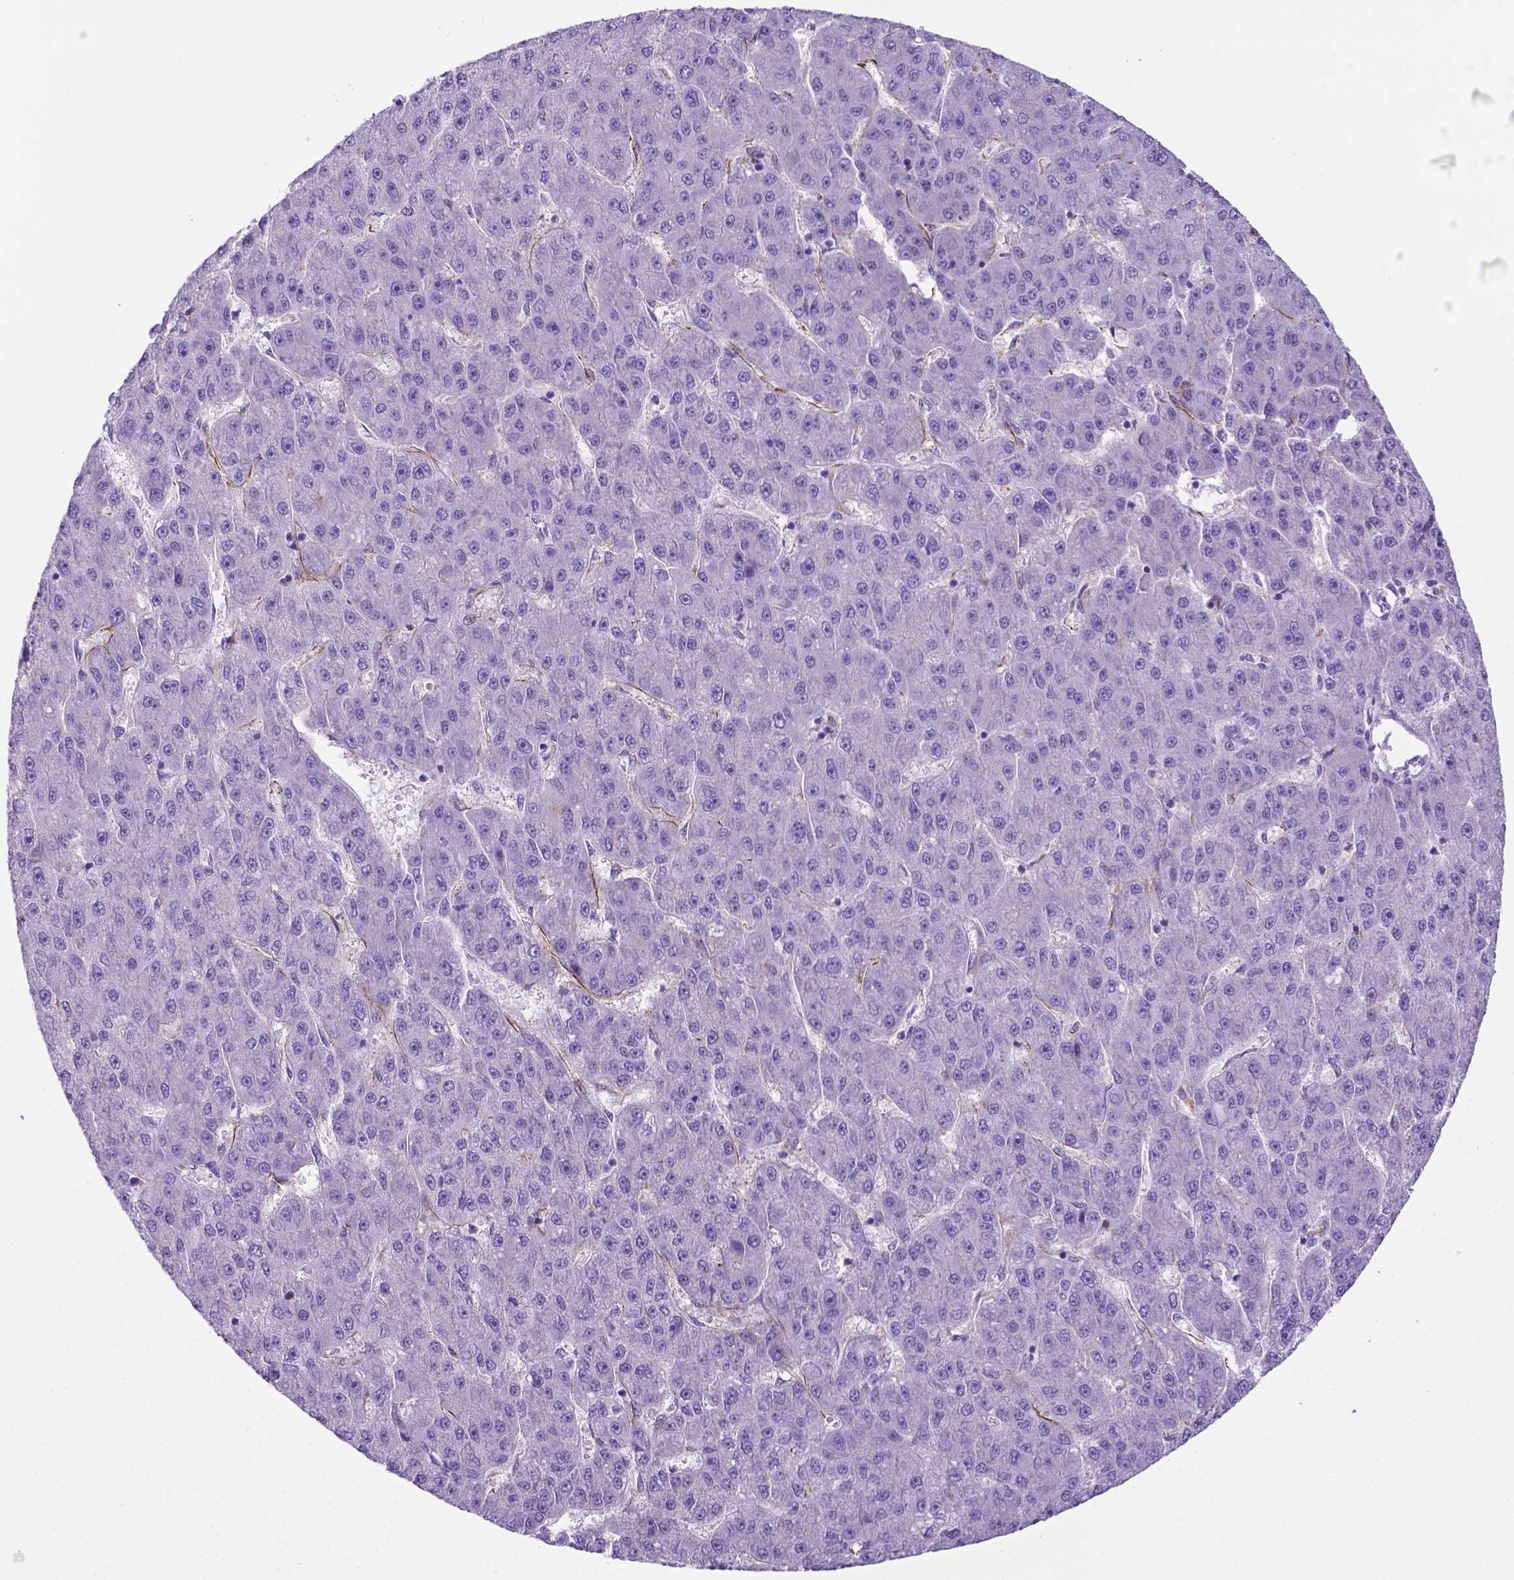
{"staining": {"intensity": "negative", "quantity": "none", "location": "none"}, "tissue": "liver cancer", "cell_type": "Tumor cells", "image_type": "cancer", "snomed": [{"axis": "morphology", "description": "Carcinoma, Hepatocellular, NOS"}, {"axis": "topography", "description": "Liver"}], "caption": "There is no significant positivity in tumor cells of liver cancer (hepatocellular carcinoma).", "gene": "LZTR1", "patient": {"sex": "male", "age": 67}}